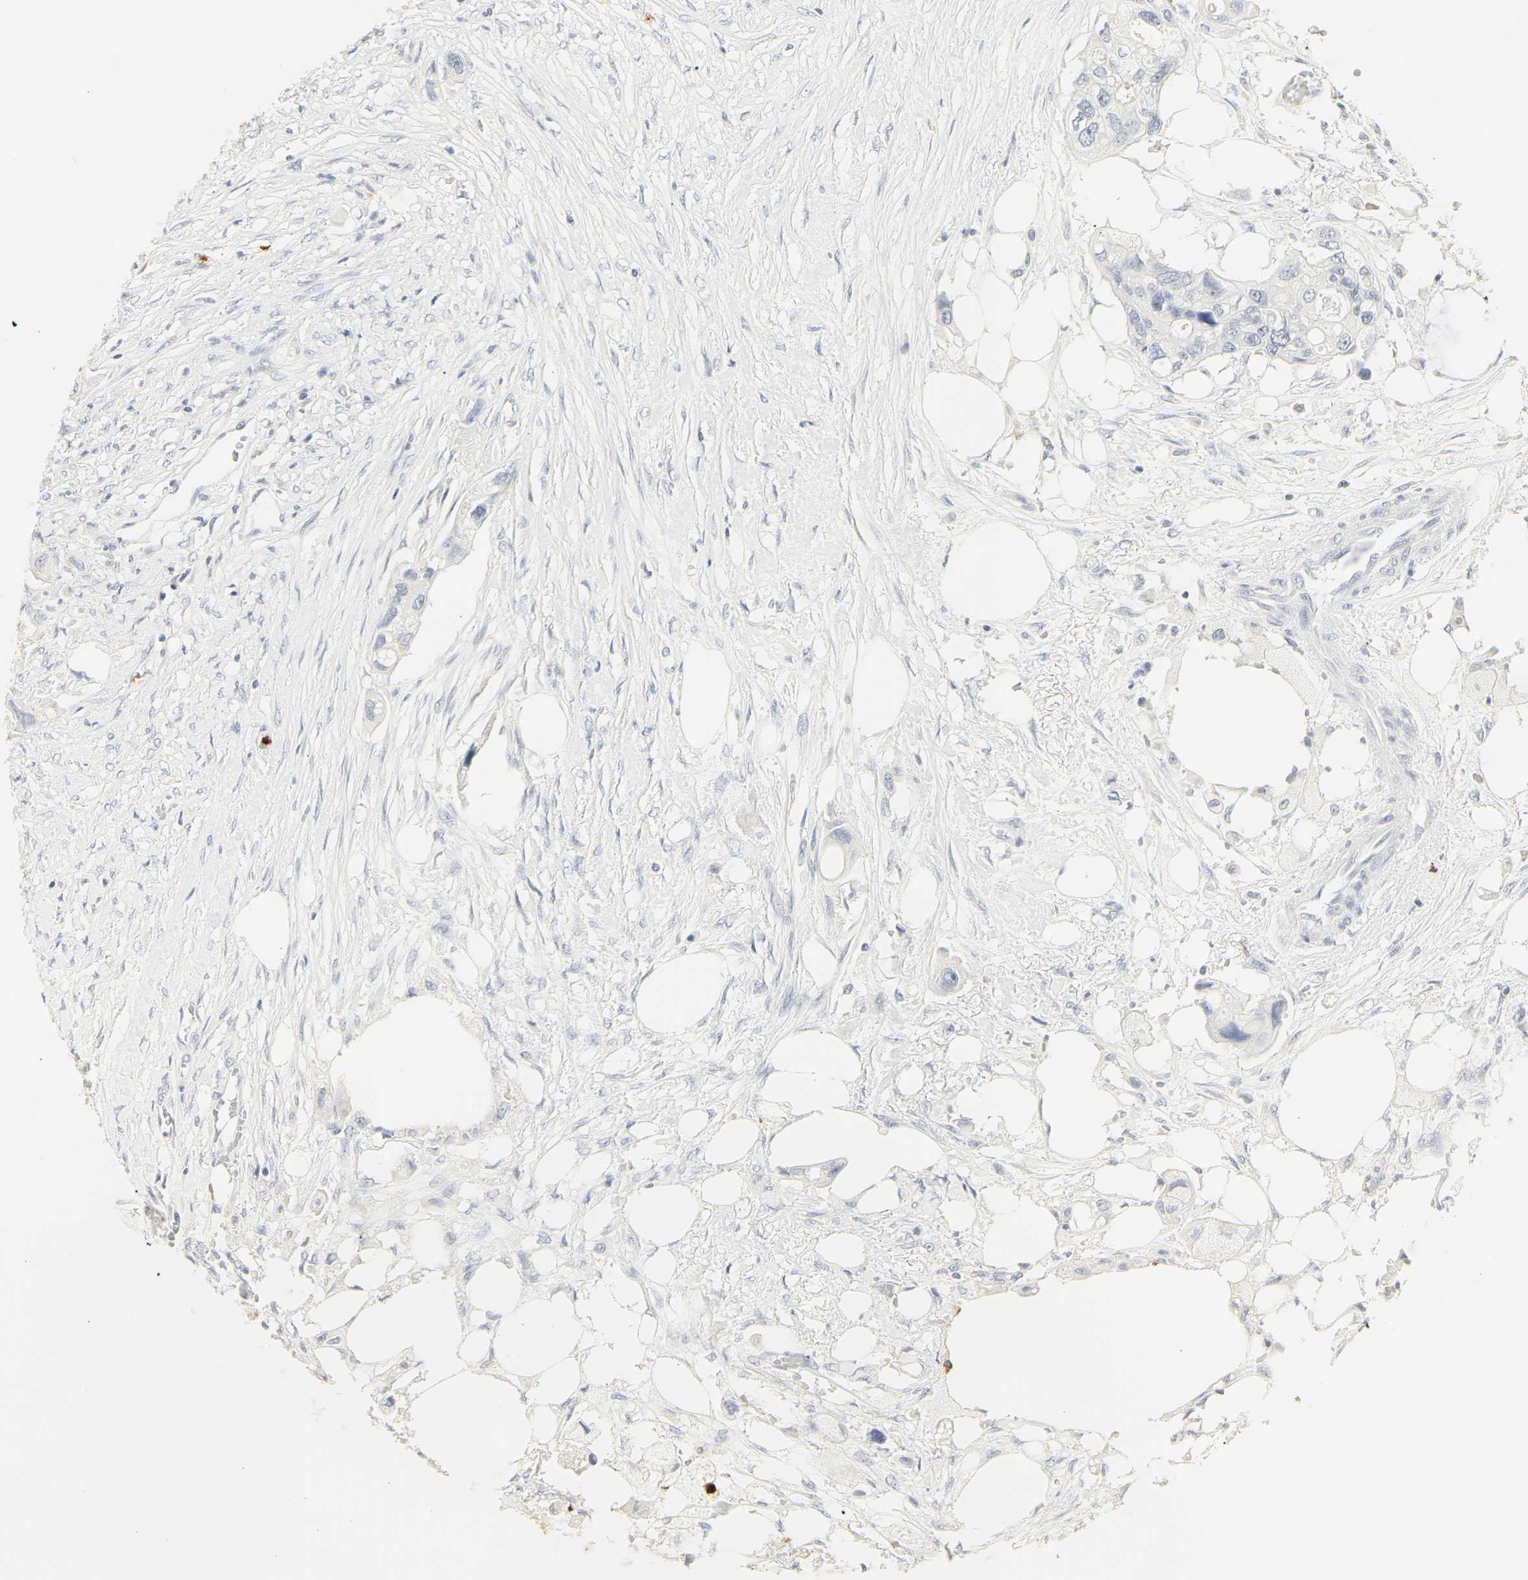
{"staining": {"intensity": "negative", "quantity": "none", "location": "none"}, "tissue": "colorectal cancer", "cell_type": "Tumor cells", "image_type": "cancer", "snomed": [{"axis": "morphology", "description": "Adenocarcinoma, NOS"}, {"axis": "topography", "description": "Colon"}], "caption": "An image of human adenocarcinoma (colorectal) is negative for staining in tumor cells.", "gene": "MPO", "patient": {"sex": "female", "age": 57}}